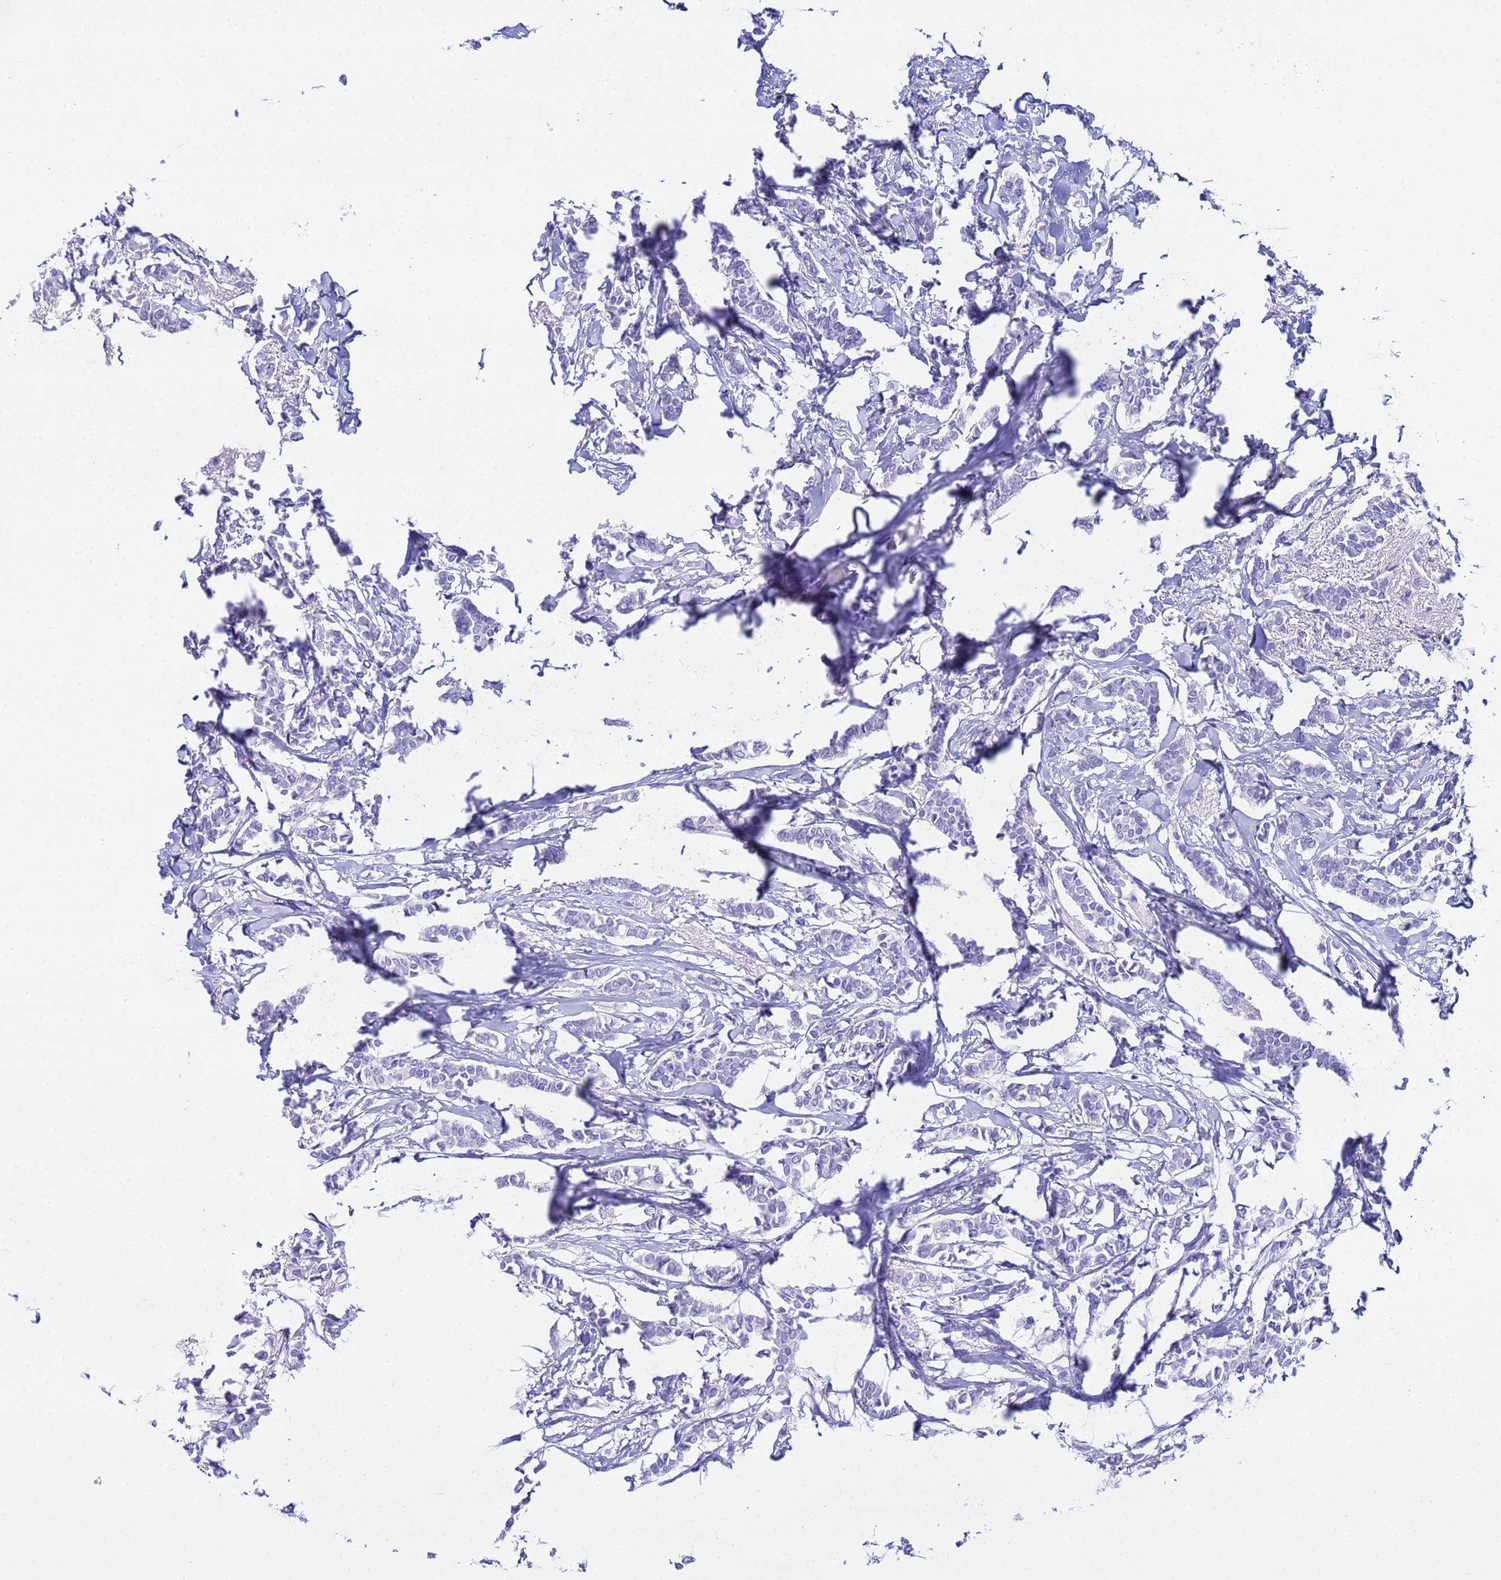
{"staining": {"intensity": "negative", "quantity": "none", "location": "none"}, "tissue": "breast cancer", "cell_type": "Tumor cells", "image_type": "cancer", "snomed": [{"axis": "morphology", "description": "Duct carcinoma"}, {"axis": "topography", "description": "Breast"}], "caption": "Immunohistochemistry of breast infiltrating ductal carcinoma reveals no positivity in tumor cells.", "gene": "AQP12A", "patient": {"sex": "female", "age": 41}}